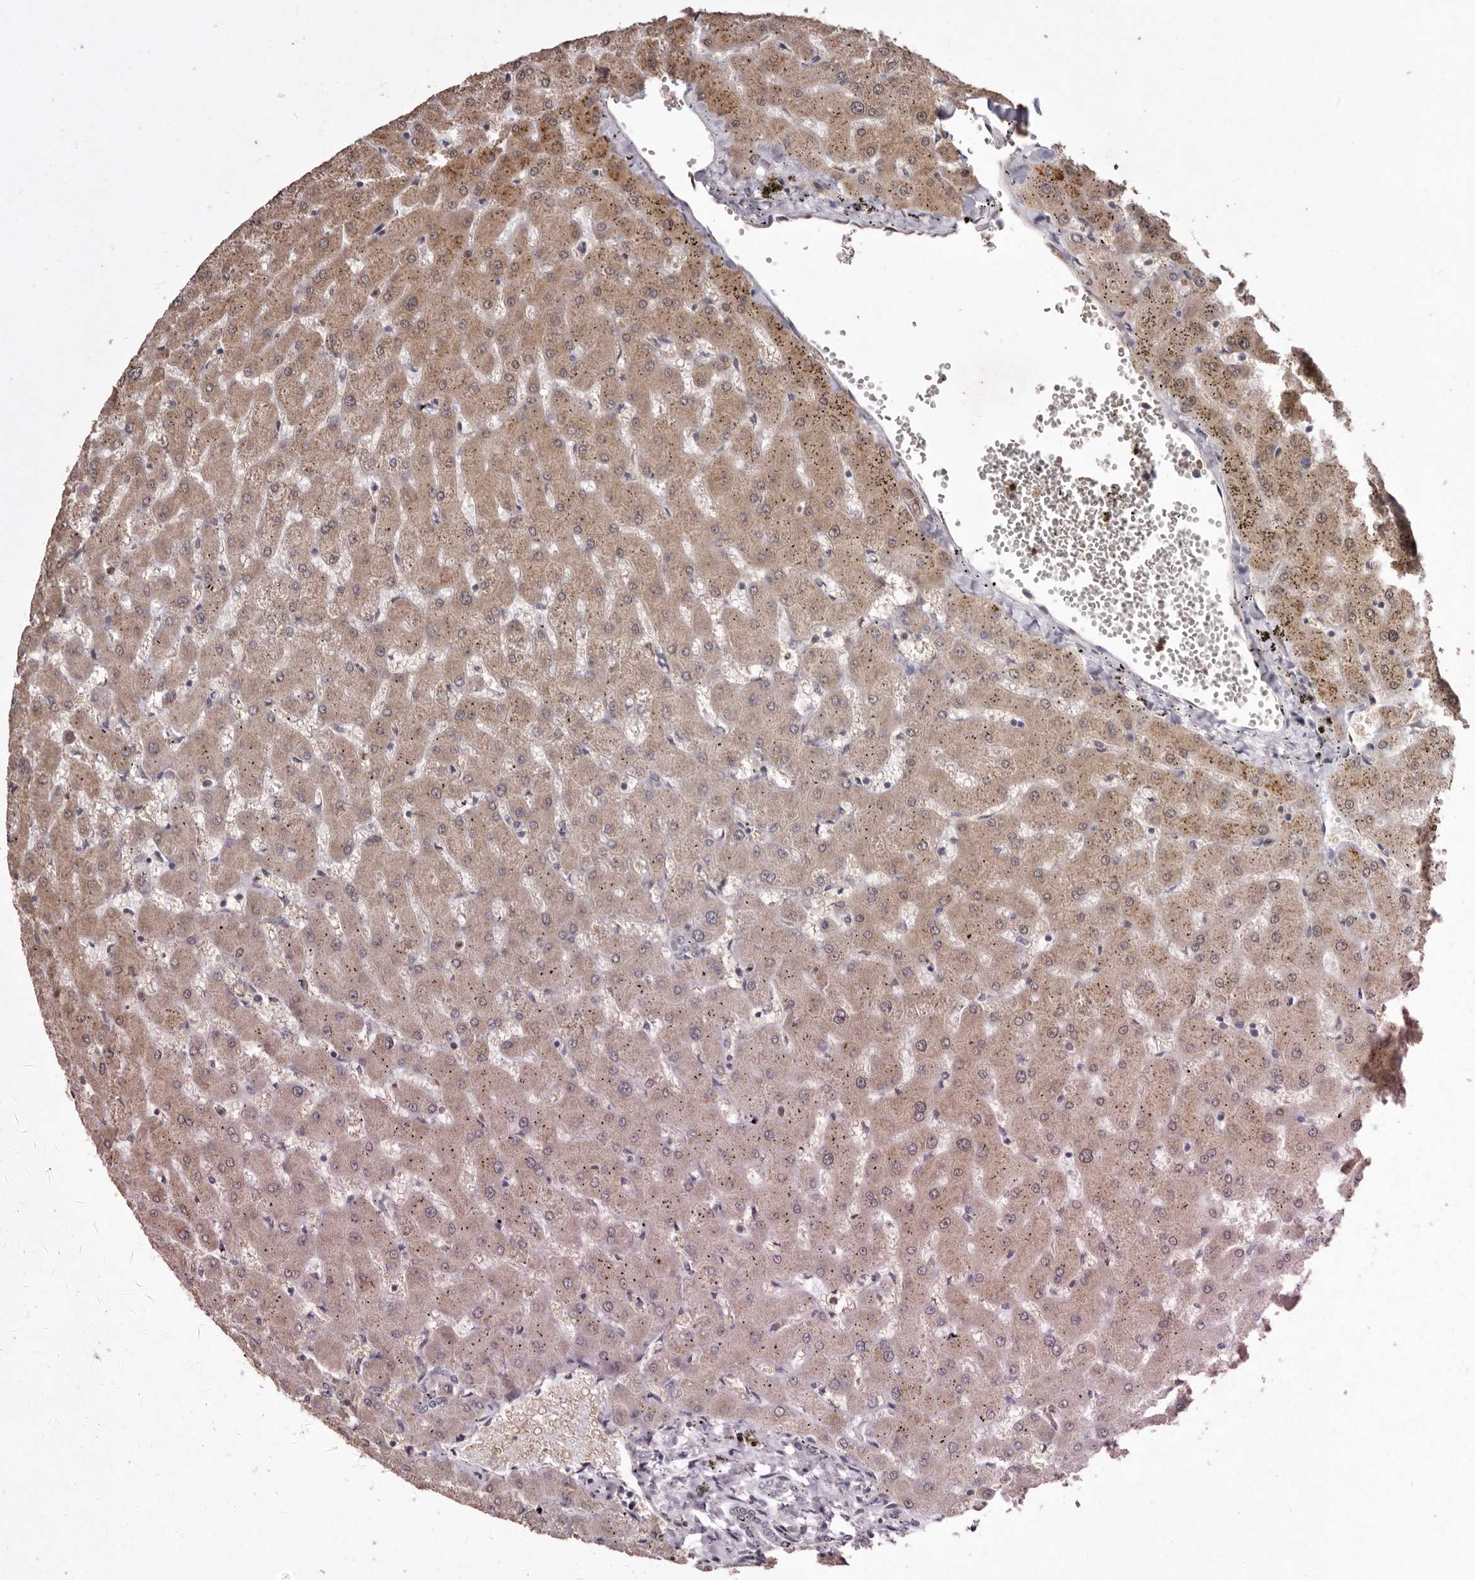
{"staining": {"intensity": "negative", "quantity": "none", "location": "none"}, "tissue": "liver", "cell_type": "Cholangiocytes", "image_type": "normal", "snomed": [{"axis": "morphology", "description": "Normal tissue, NOS"}, {"axis": "topography", "description": "Liver"}], "caption": "Immunohistochemistry of benign liver exhibits no expression in cholangiocytes. (DAB immunohistochemistry (IHC) with hematoxylin counter stain).", "gene": "SULT1E1", "patient": {"sex": "female", "age": 63}}